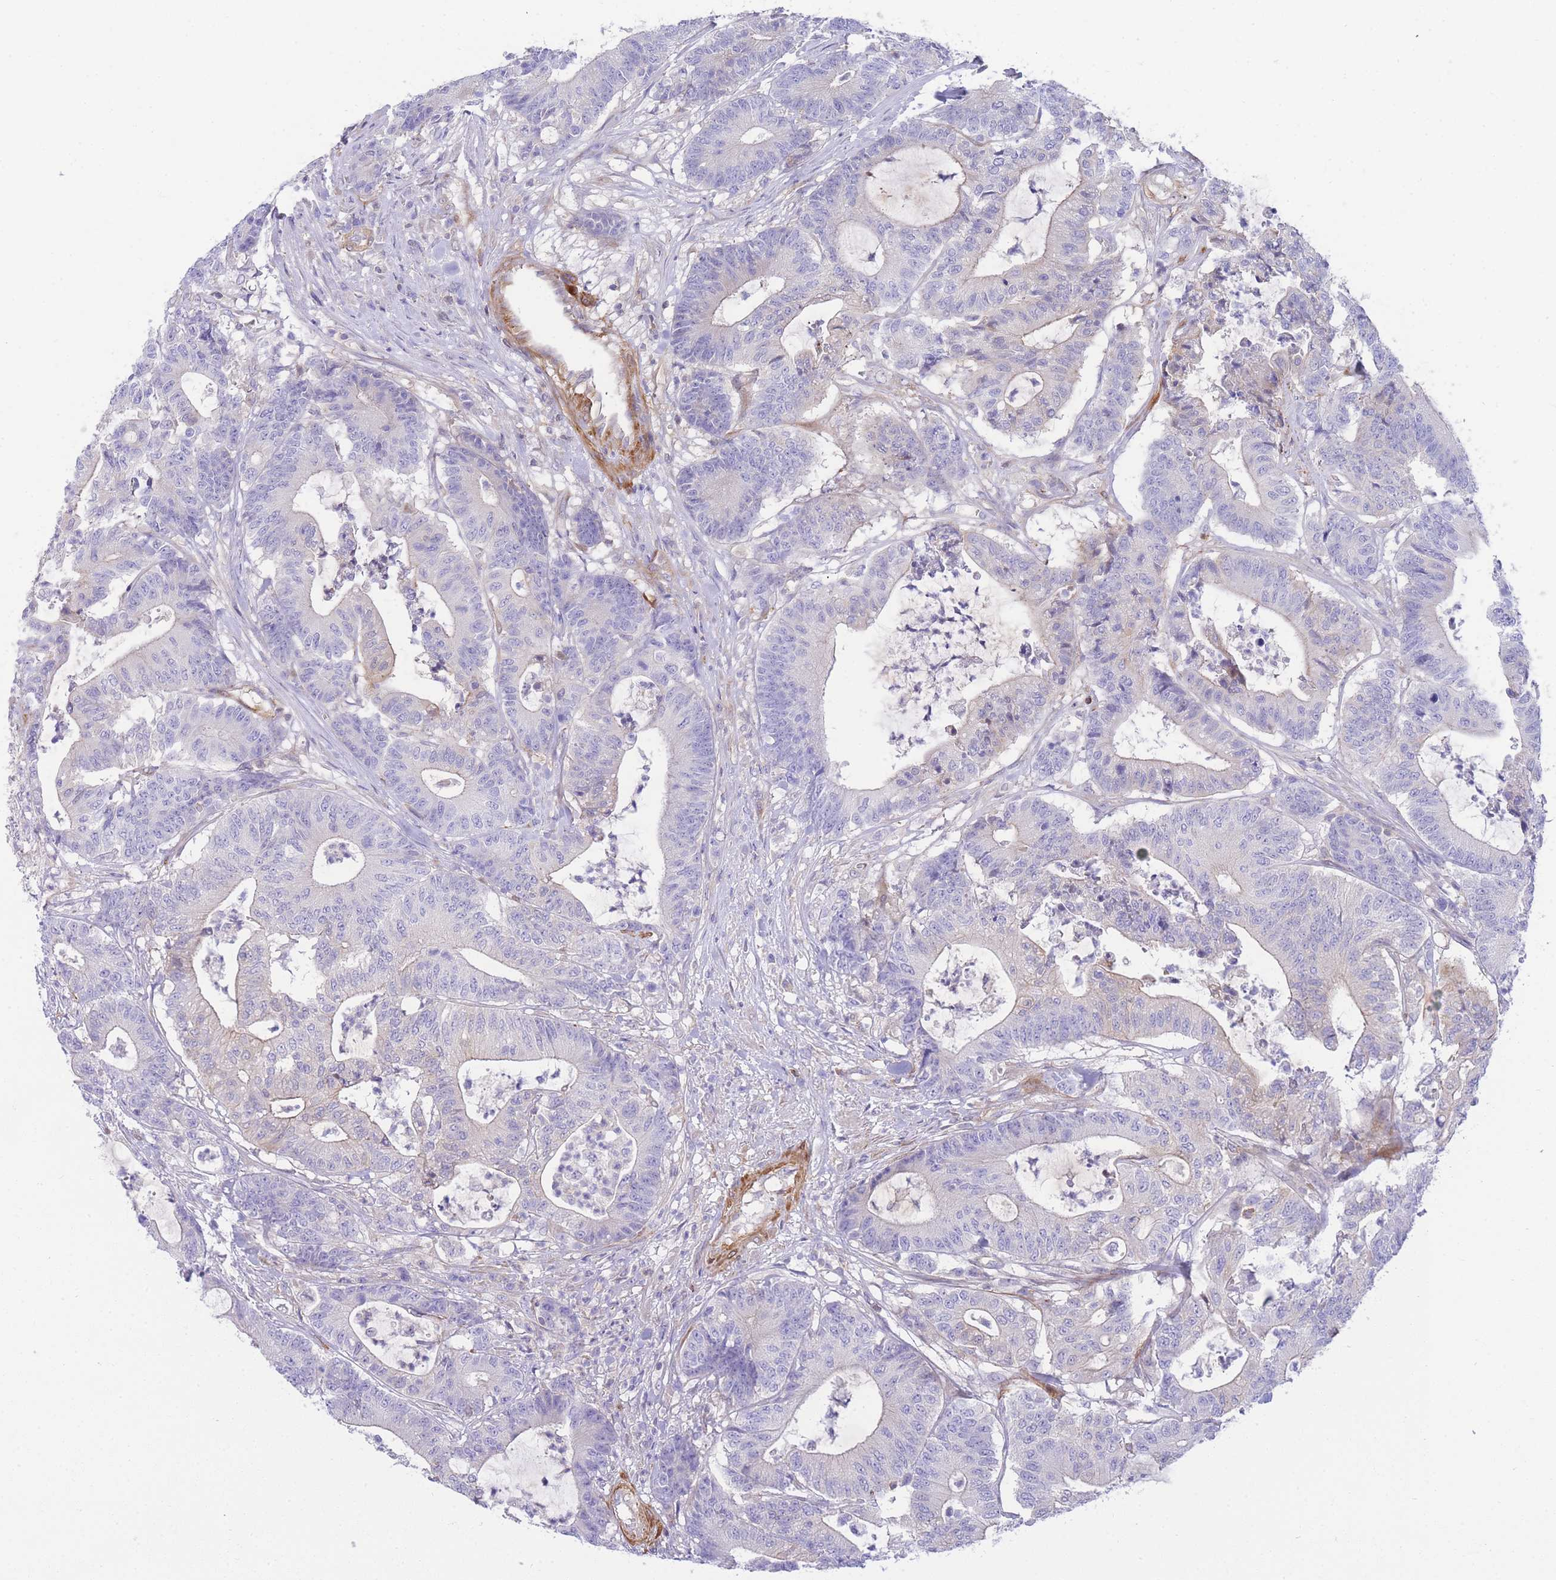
{"staining": {"intensity": "negative", "quantity": "none", "location": "none"}, "tissue": "colorectal cancer", "cell_type": "Tumor cells", "image_type": "cancer", "snomed": [{"axis": "morphology", "description": "Adenocarcinoma, NOS"}, {"axis": "topography", "description": "Colon"}], "caption": "Colorectal cancer (adenocarcinoma) was stained to show a protein in brown. There is no significant staining in tumor cells. Nuclei are stained in blue.", "gene": "FBN3", "patient": {"sex": "female", "age": 84}}